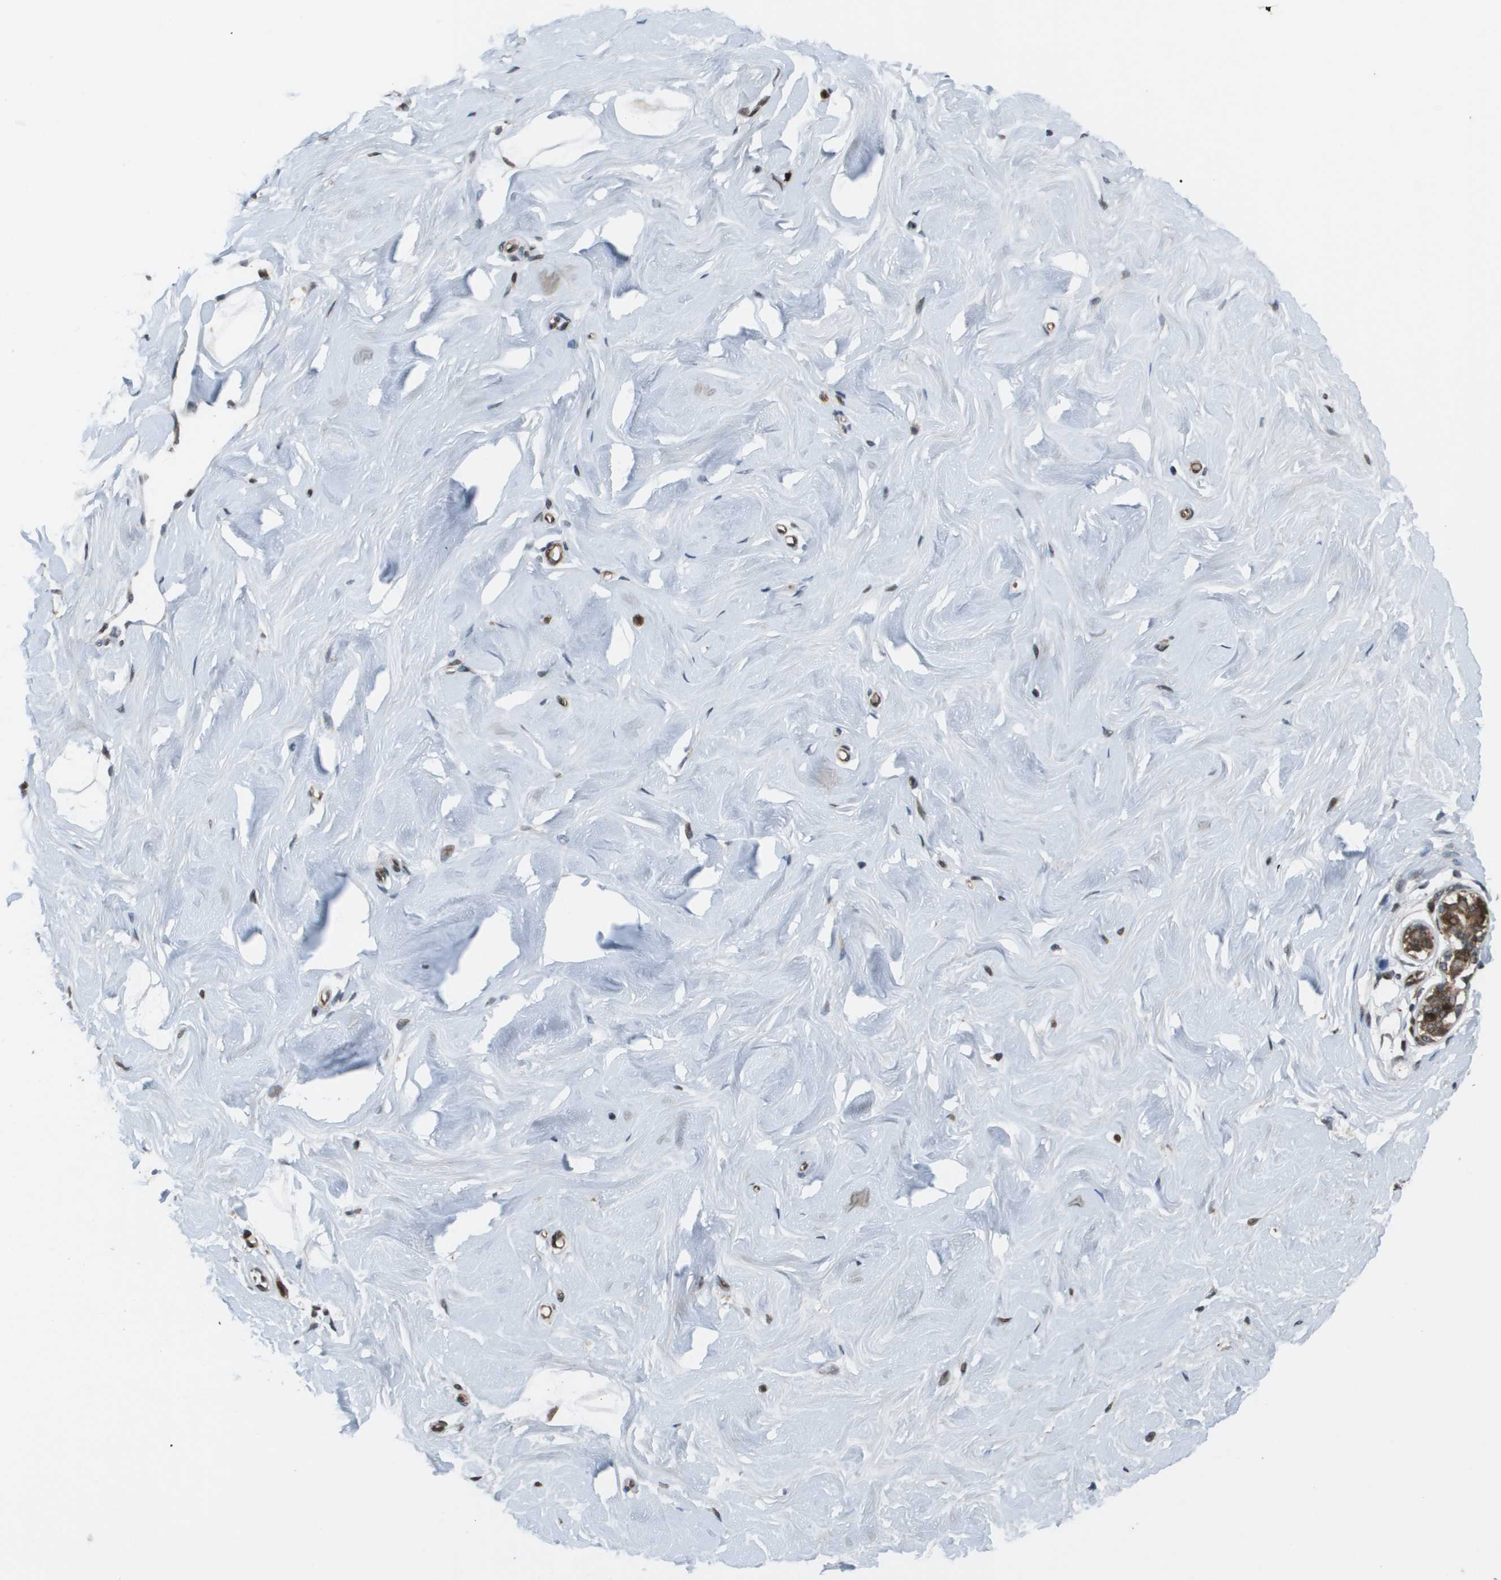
{"staining": {"intensity": "strong", "quantity": ">75%", "location": "nuclear"}, "tissue": "breast", "cell_type": "Adipocytes", "image_type": "normal", "snomed": [{"axis": "morphology", "description": "Normal tissue, NOS"}, {"axis": "topography", "description": "Breast"}], "caption": "A high-resolution histopathology image shows immunohistochemistry (IHC) staining of normal breast, which reveals strong nuclear expression in about >75% of adipocytes. Using DAB (brown) and hematoxylin (blue) stains, captured at high magnification using brightfield microscopy.", "gene": "AXIN2", "patient": {"sex": "female", "age": 23}}